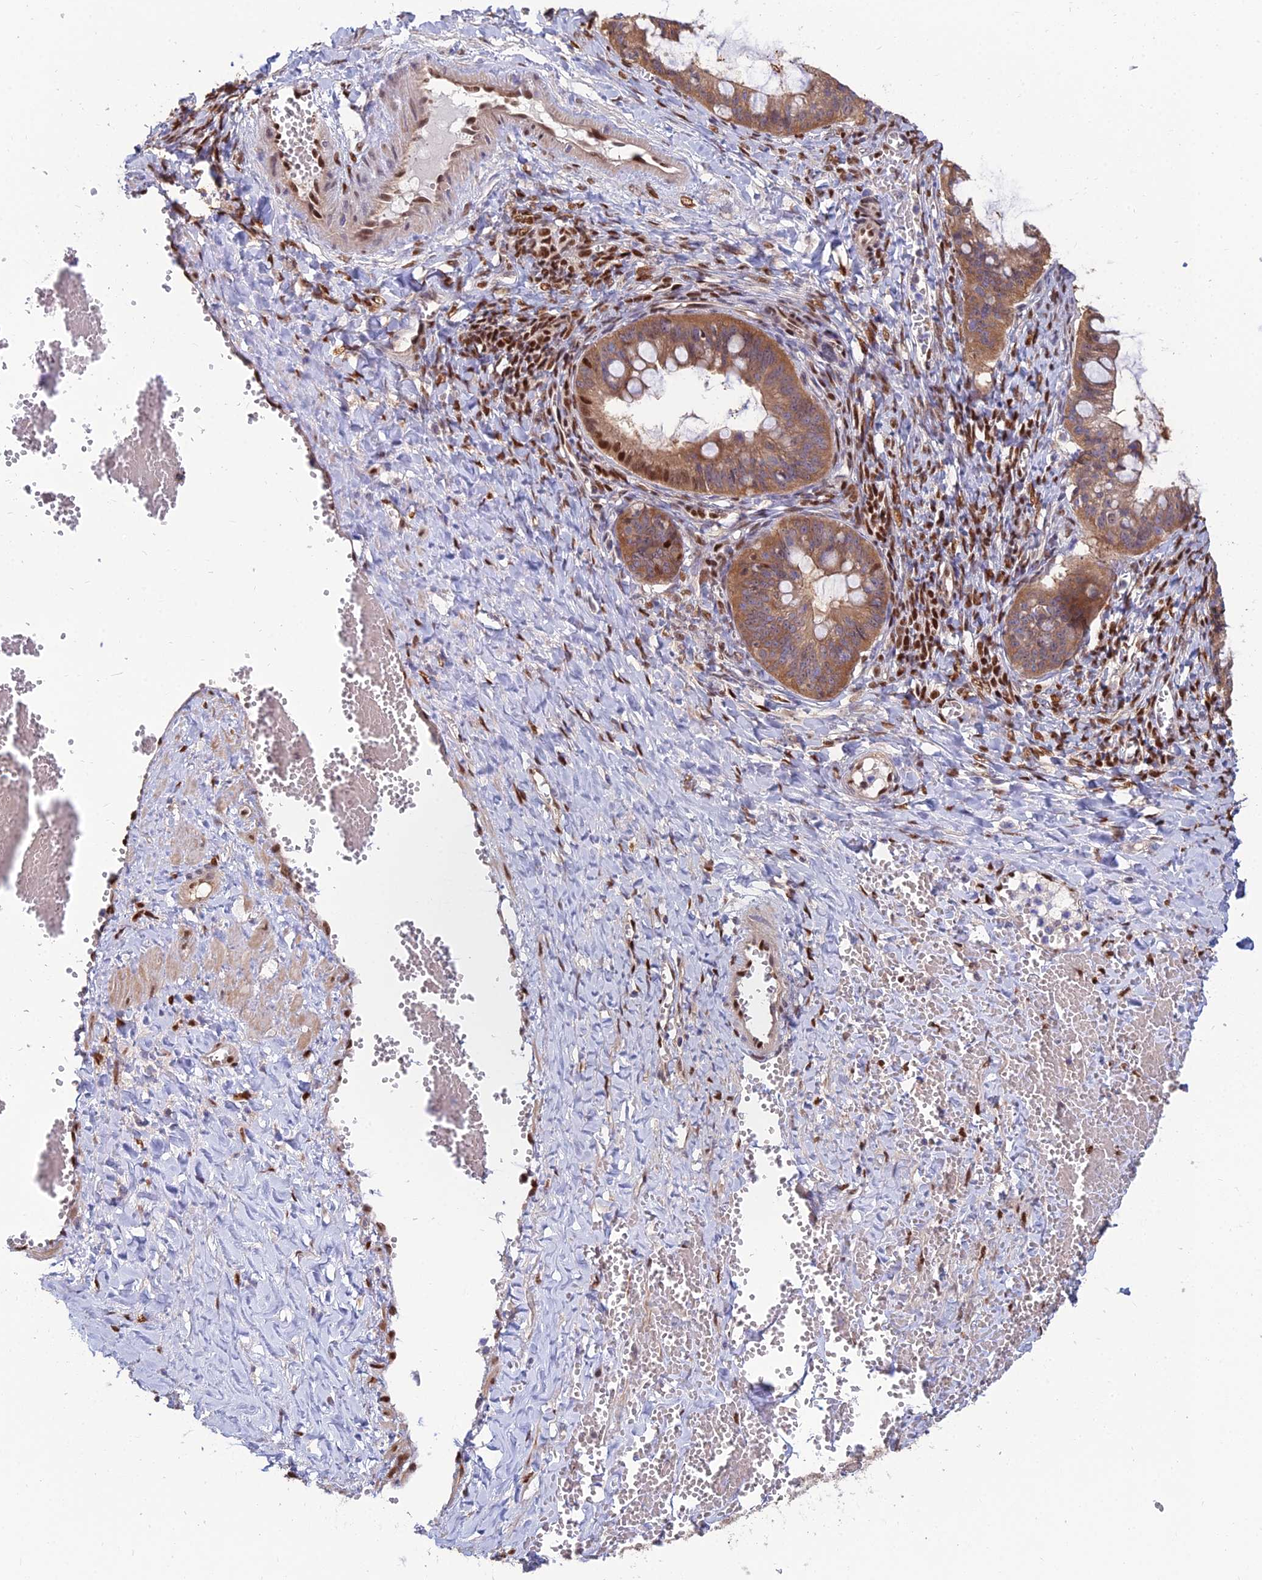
{"staining": {"intensity": "moderate", "quantity": ">75%", "location": "cytoplasmic/membranous,nuclear"}, "tissue": "ovarian cancer", "cell_type": "Tumor cells", "image_type": "cancer", "snomed": [{"axis": "morphology", "description": "Cystadenocarcinoma, mucinous, NOS"}, {"axis": "topography", "description": "Ovary"}], "caption": "IHC of mucinous cystadenocarcinoma (ovarian) displays medium levels of moderate cytoplasmic/membranous and nuclear expression in approximately >75% of tumor cells.", "gene": "DNPEP", "patient": {"sex": "female", "age": 73}}